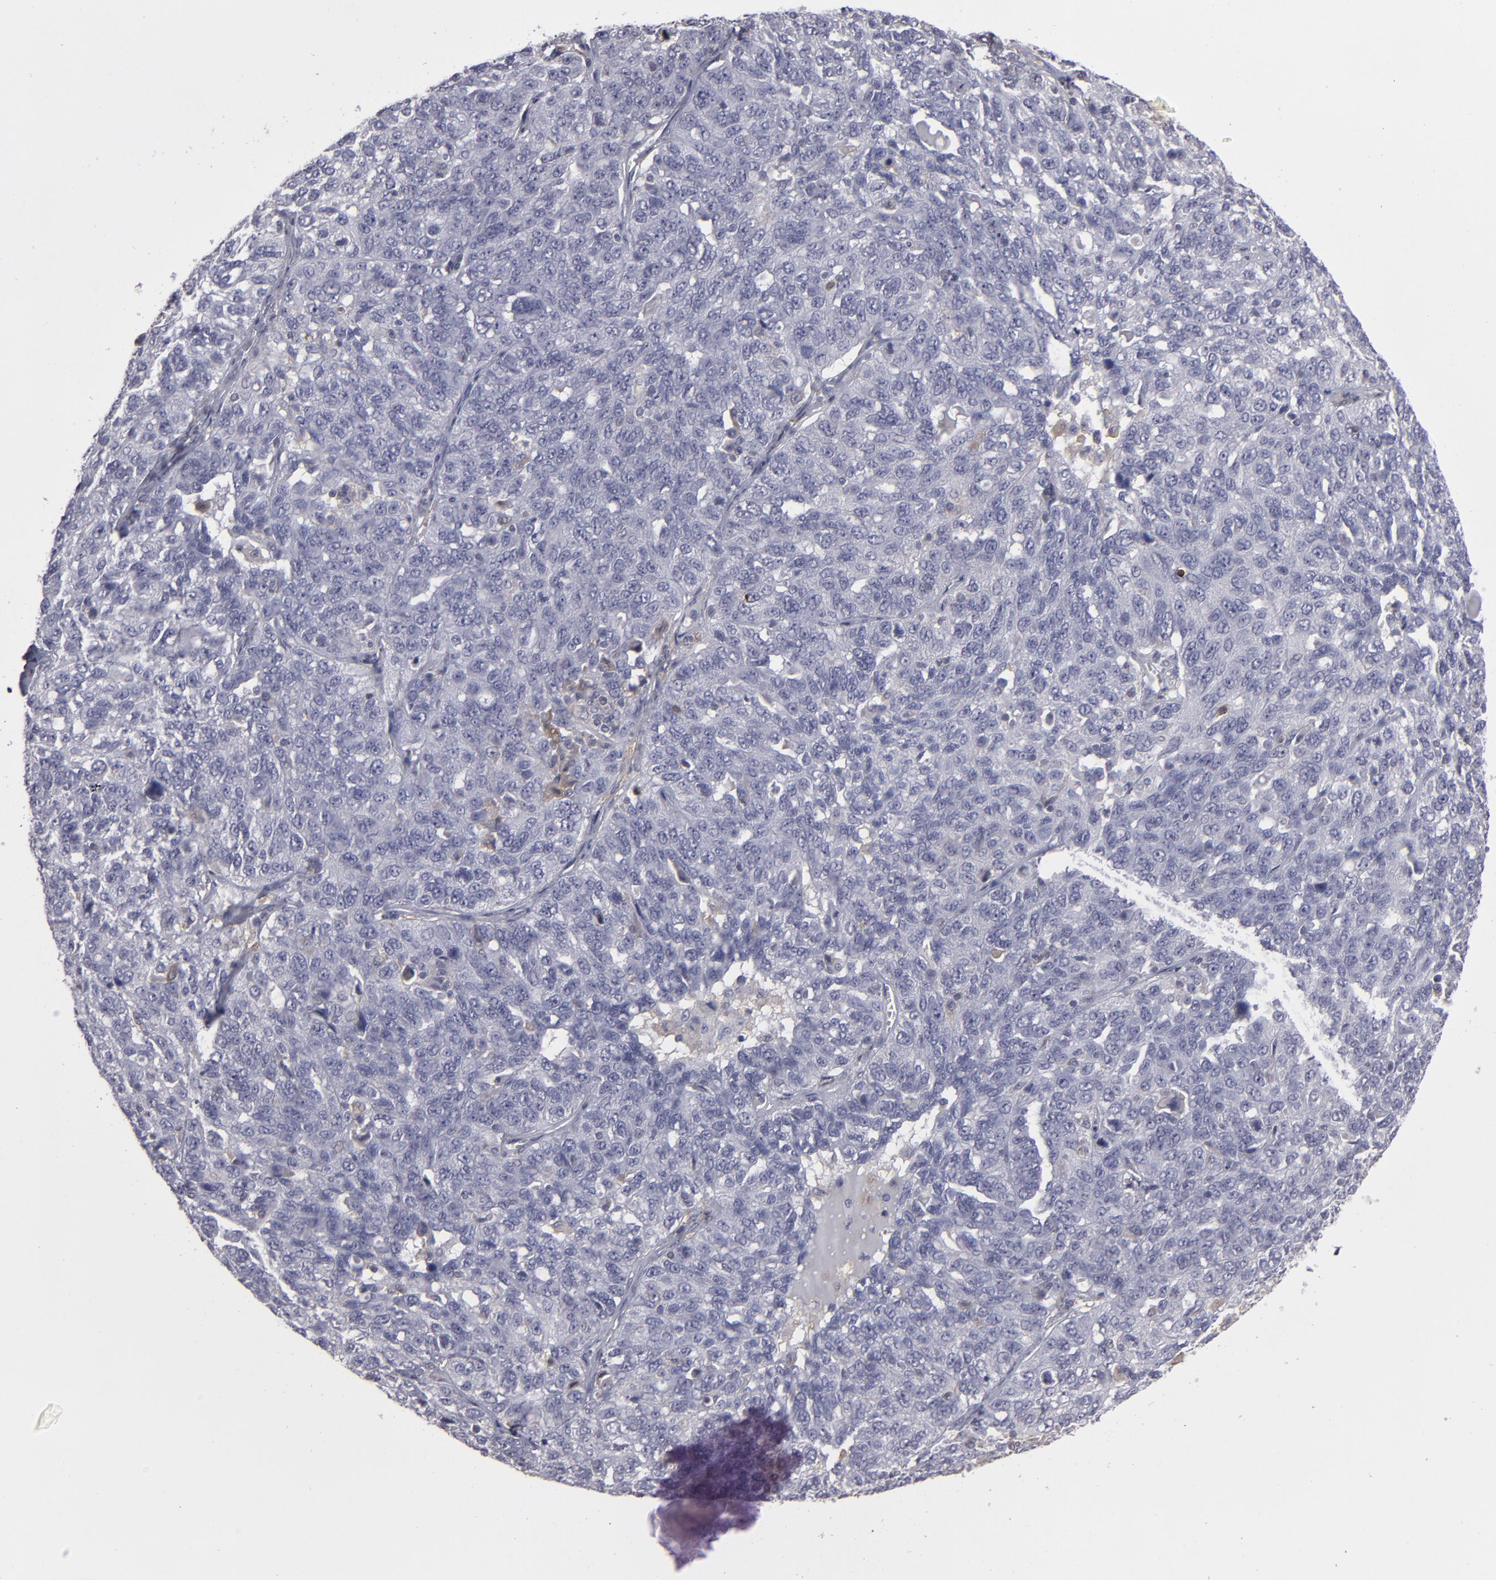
{"staining": {"intensity": "negative", "quantity": "none", "location": "none"}, "tissue": "ovarian cancer", "cell_type": "Tumor cells", "image_type": "cancer", "snomed": [{"axis": "morphology", "description": "Cystadenocarcinoma, serous, NOS"}, {"axis": "topography", "description": "Ovary"}], "caption": "The image exhibits no staining of tumor cells in serous cystadenocarcinoma (ovarian).", "gene": "SEMA3G", "patient": {"sex": "female", "age": 71}}